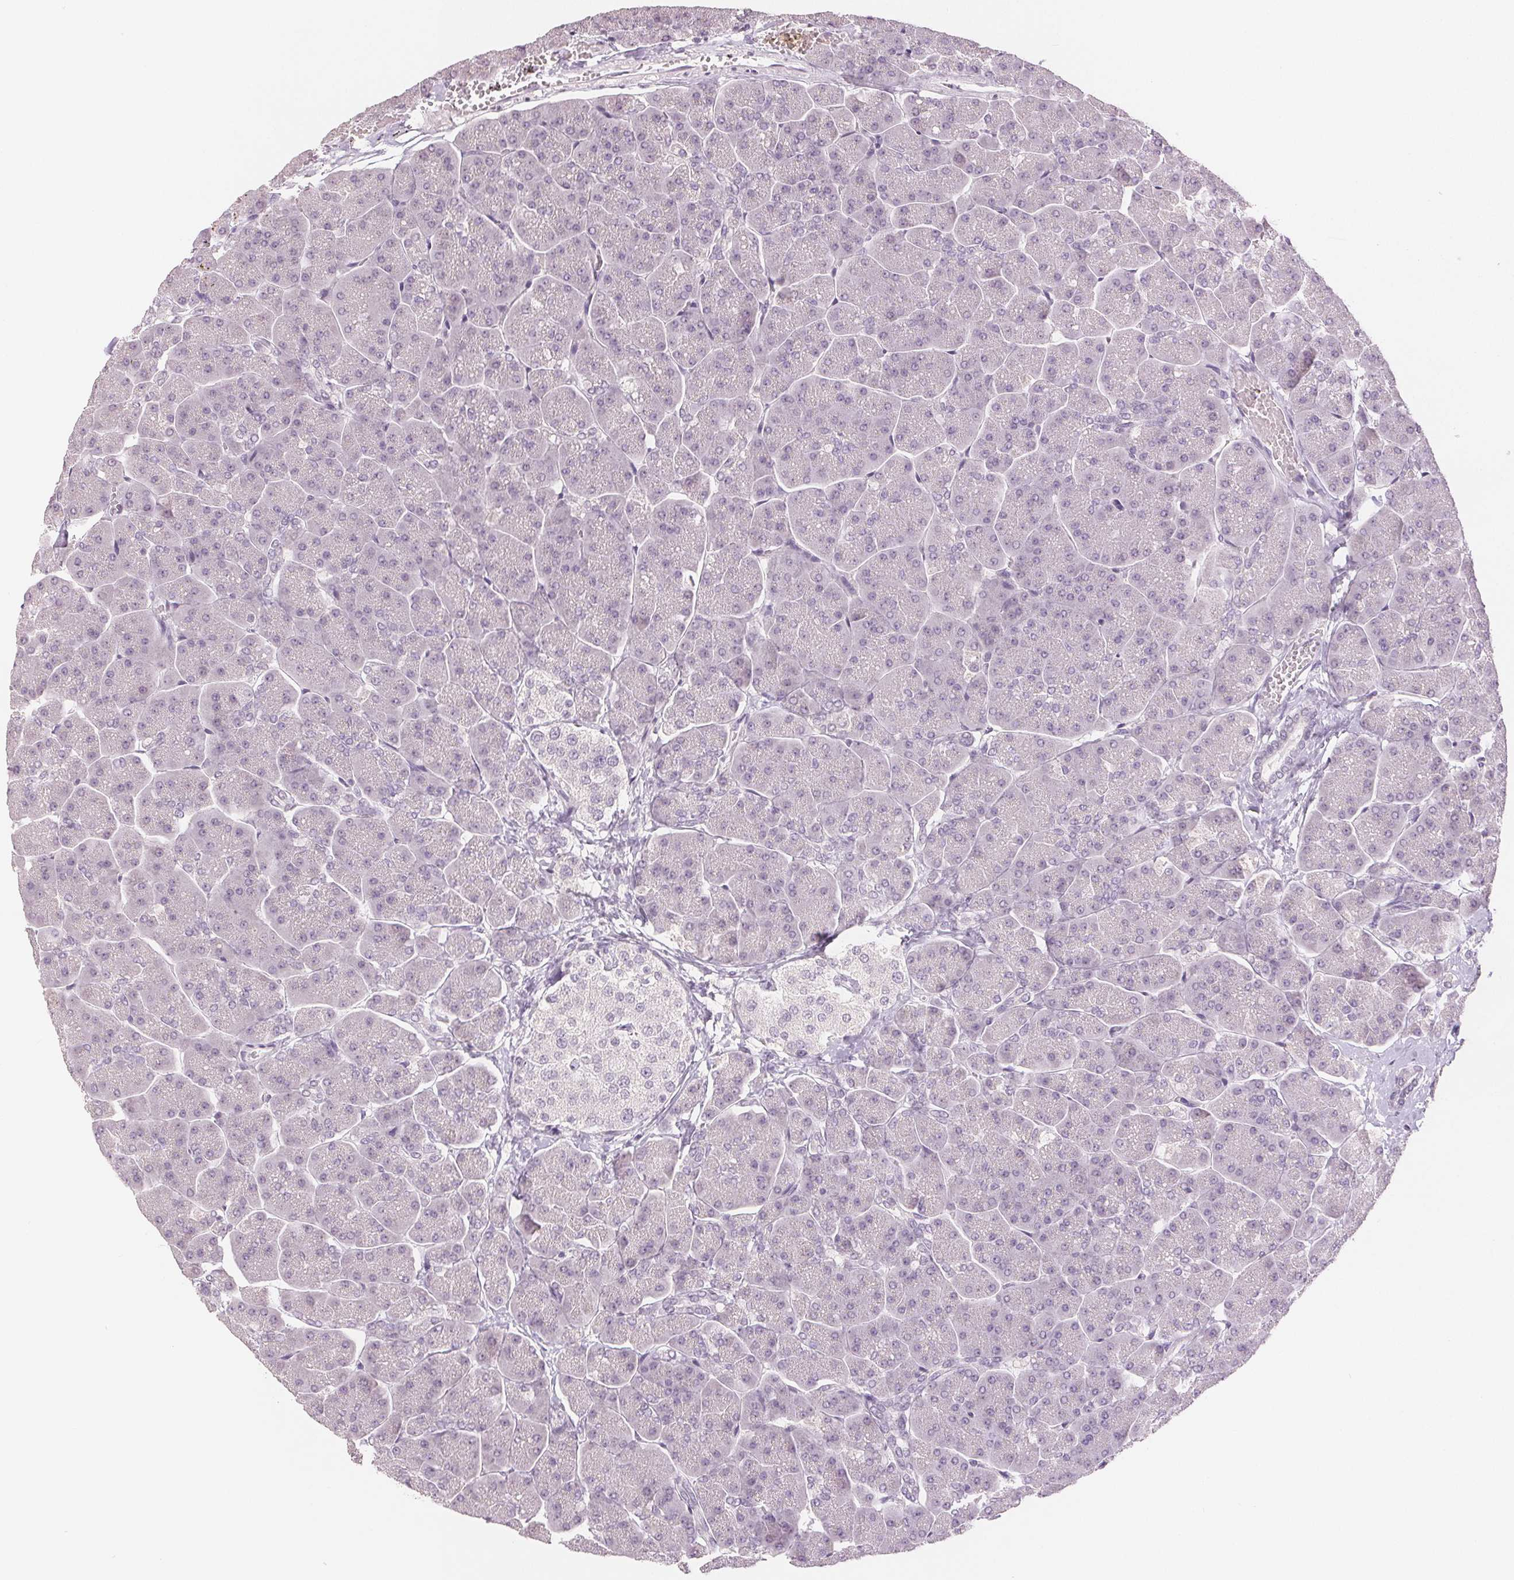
{"staining": {"intensity": "negative", "quantity": "none", "location": "none"}, "tissue": "pancreas", "cell_type": "Exocrine glandular cells", "image_type": "normal", "snomed": [{"axis": "morphology", "description": "Normal tissue, NOS"}, {"axis": "topography", "description": "Pancreas"}, {"axis": "topography", "description": "Peripheral nerve tissue"}], "caption": "DAB (3,3'-diaminobenzidine) immunohistochemical staining of unremarkable pancreas shows no significant positivity in exocrine glandular cells. The staining was performed using DAB to visualize the protein expression in brown, while the nuclei were stained in blue with hematoxylin (Magnification: 20x).", "gene": "SLC27A5", "patient": {"sex": "male", "age": 54}}